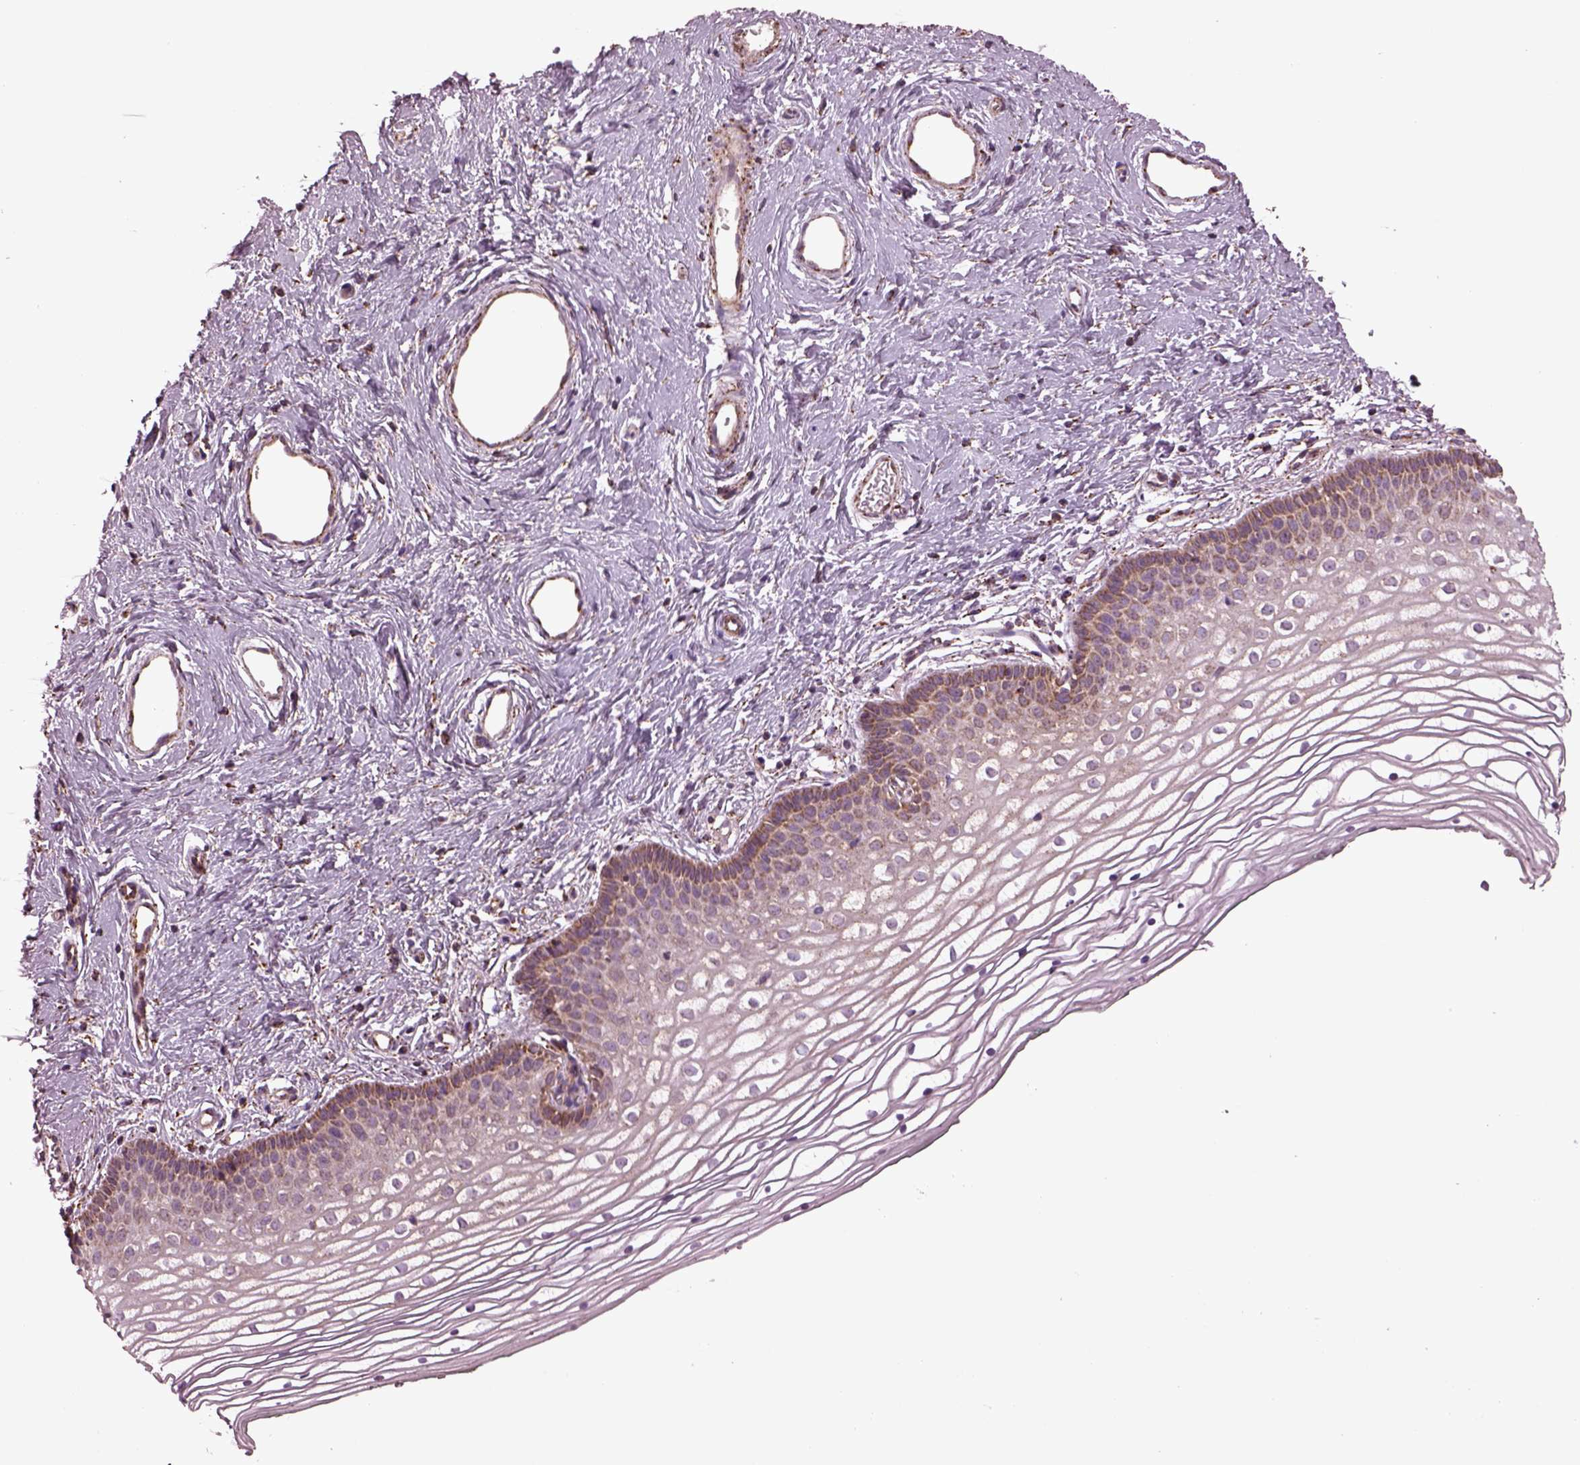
{"staining": {"intensity": "moderate", "quantity": "<25%", "location": "cytoplasmic/membranous"}, "tissue": "vagina", "cell_type": "Squamous epithelial cells", "image_type": "normal", "snomed": [{"axis": "morphology", "description": "Normal tissue, NOS"}, {"axis": "topography", "description": "Vagina"}], "caption": "Approximately <25% of squamous epithelial cells in normal vagina demonstrate moderate cytoplasmic/membranous protein positivity as visualized by brown immunohistochemical staining.", "gene": "TMEM254", "patient": {"sex": "female", "age": 36}}